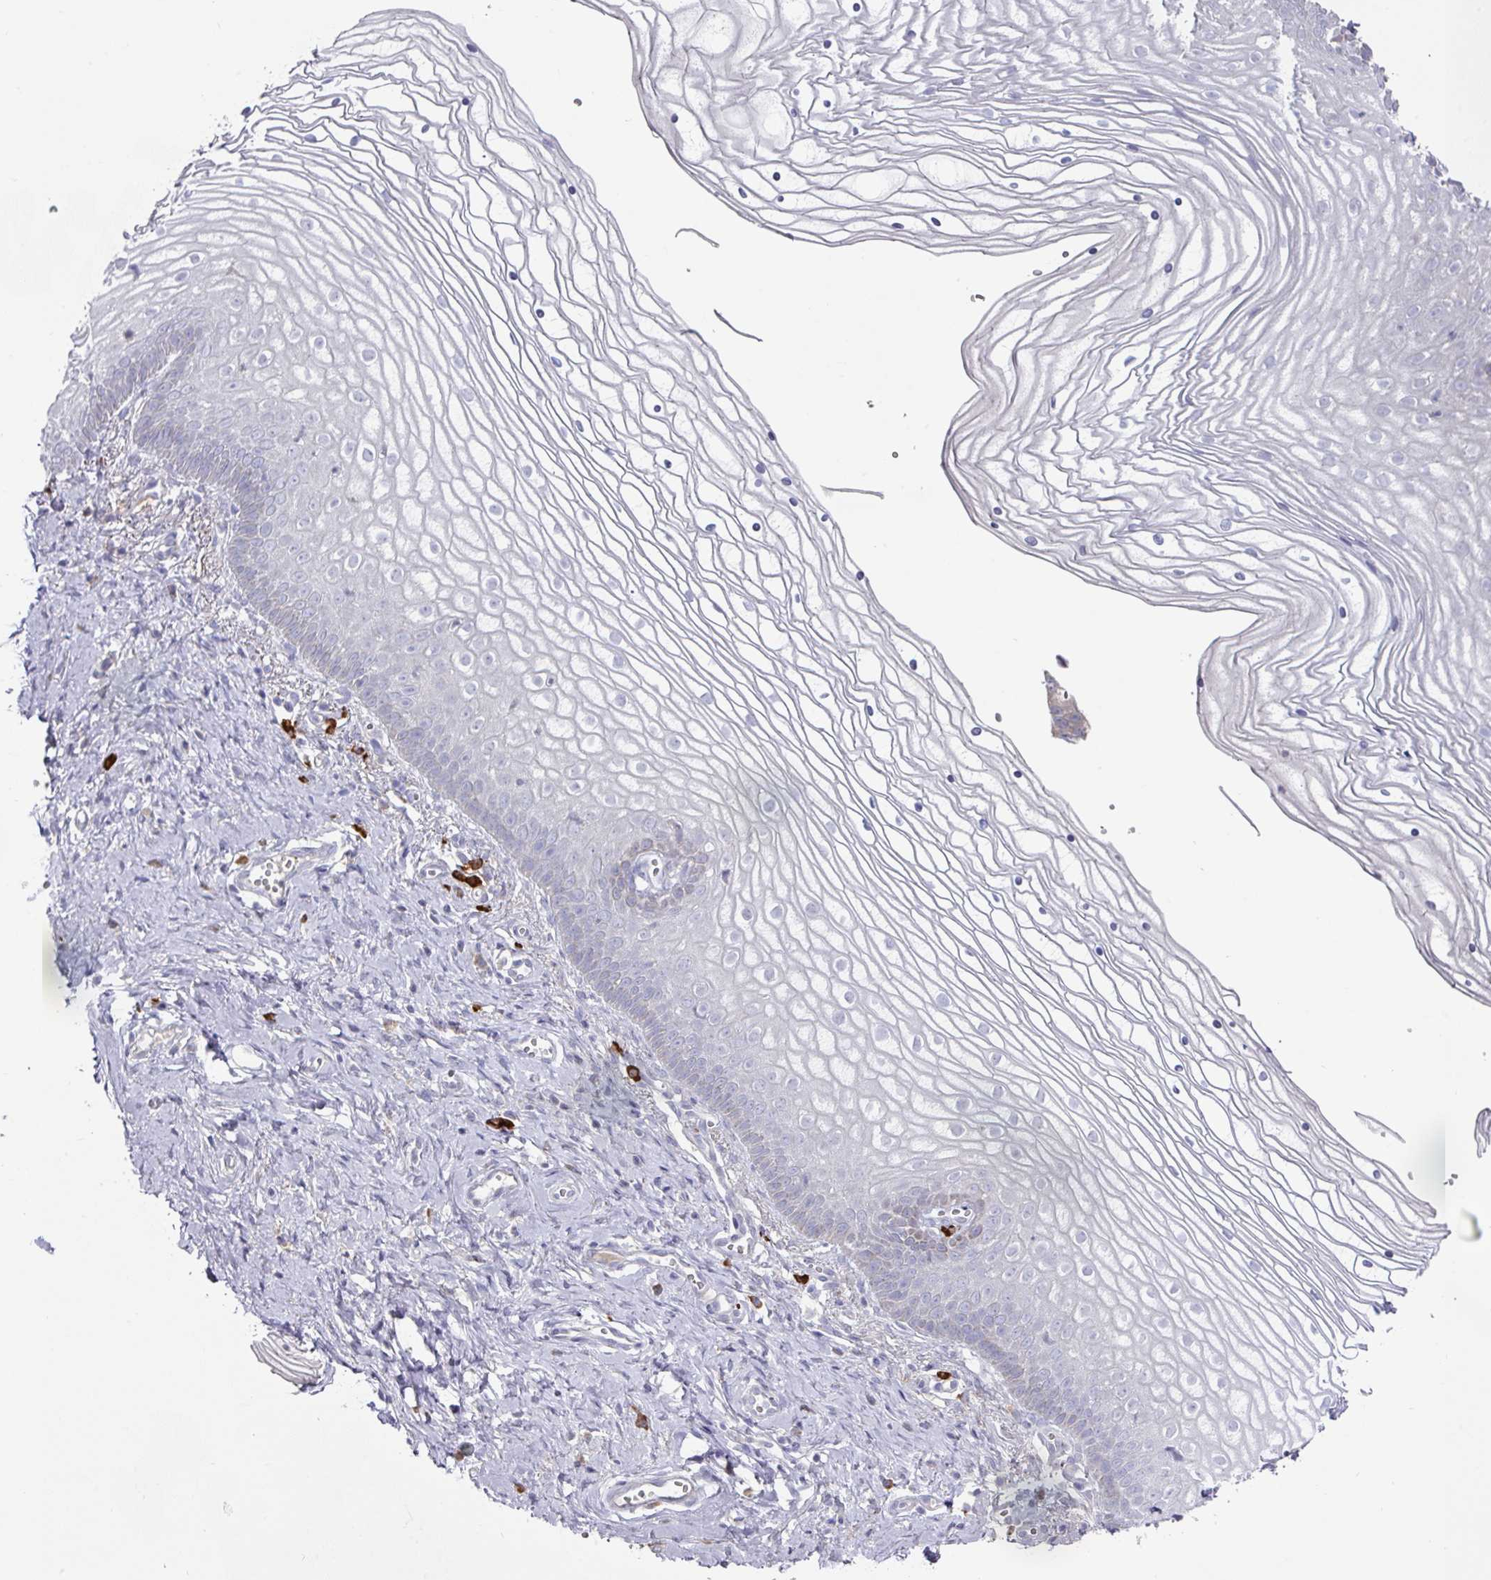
{"staining": {"intensity": "negative", "quantity": "none", "location": "none"}, "tissue": "vagina", "cell_type": "Squamous epithelial cells", "image_type": "normal", "snomed": [{"axis": "morphology", "description": "Normal tissue, NOS"}, {"axis": "topography", "description": "Vagina"}], "caption": "Immunohistochemistry (IHC) image of unremarkable vagina: vagina stained with DAB (3,3'-diaminobenzidine) shows no significant protein expression in squamous epithelial cells. The staining is performed using DAB brown chromogen with nuclei counter-stained in using hematoxylin.", "gene": "IL4R", "patient": {"sex": "female", "age": 56}}